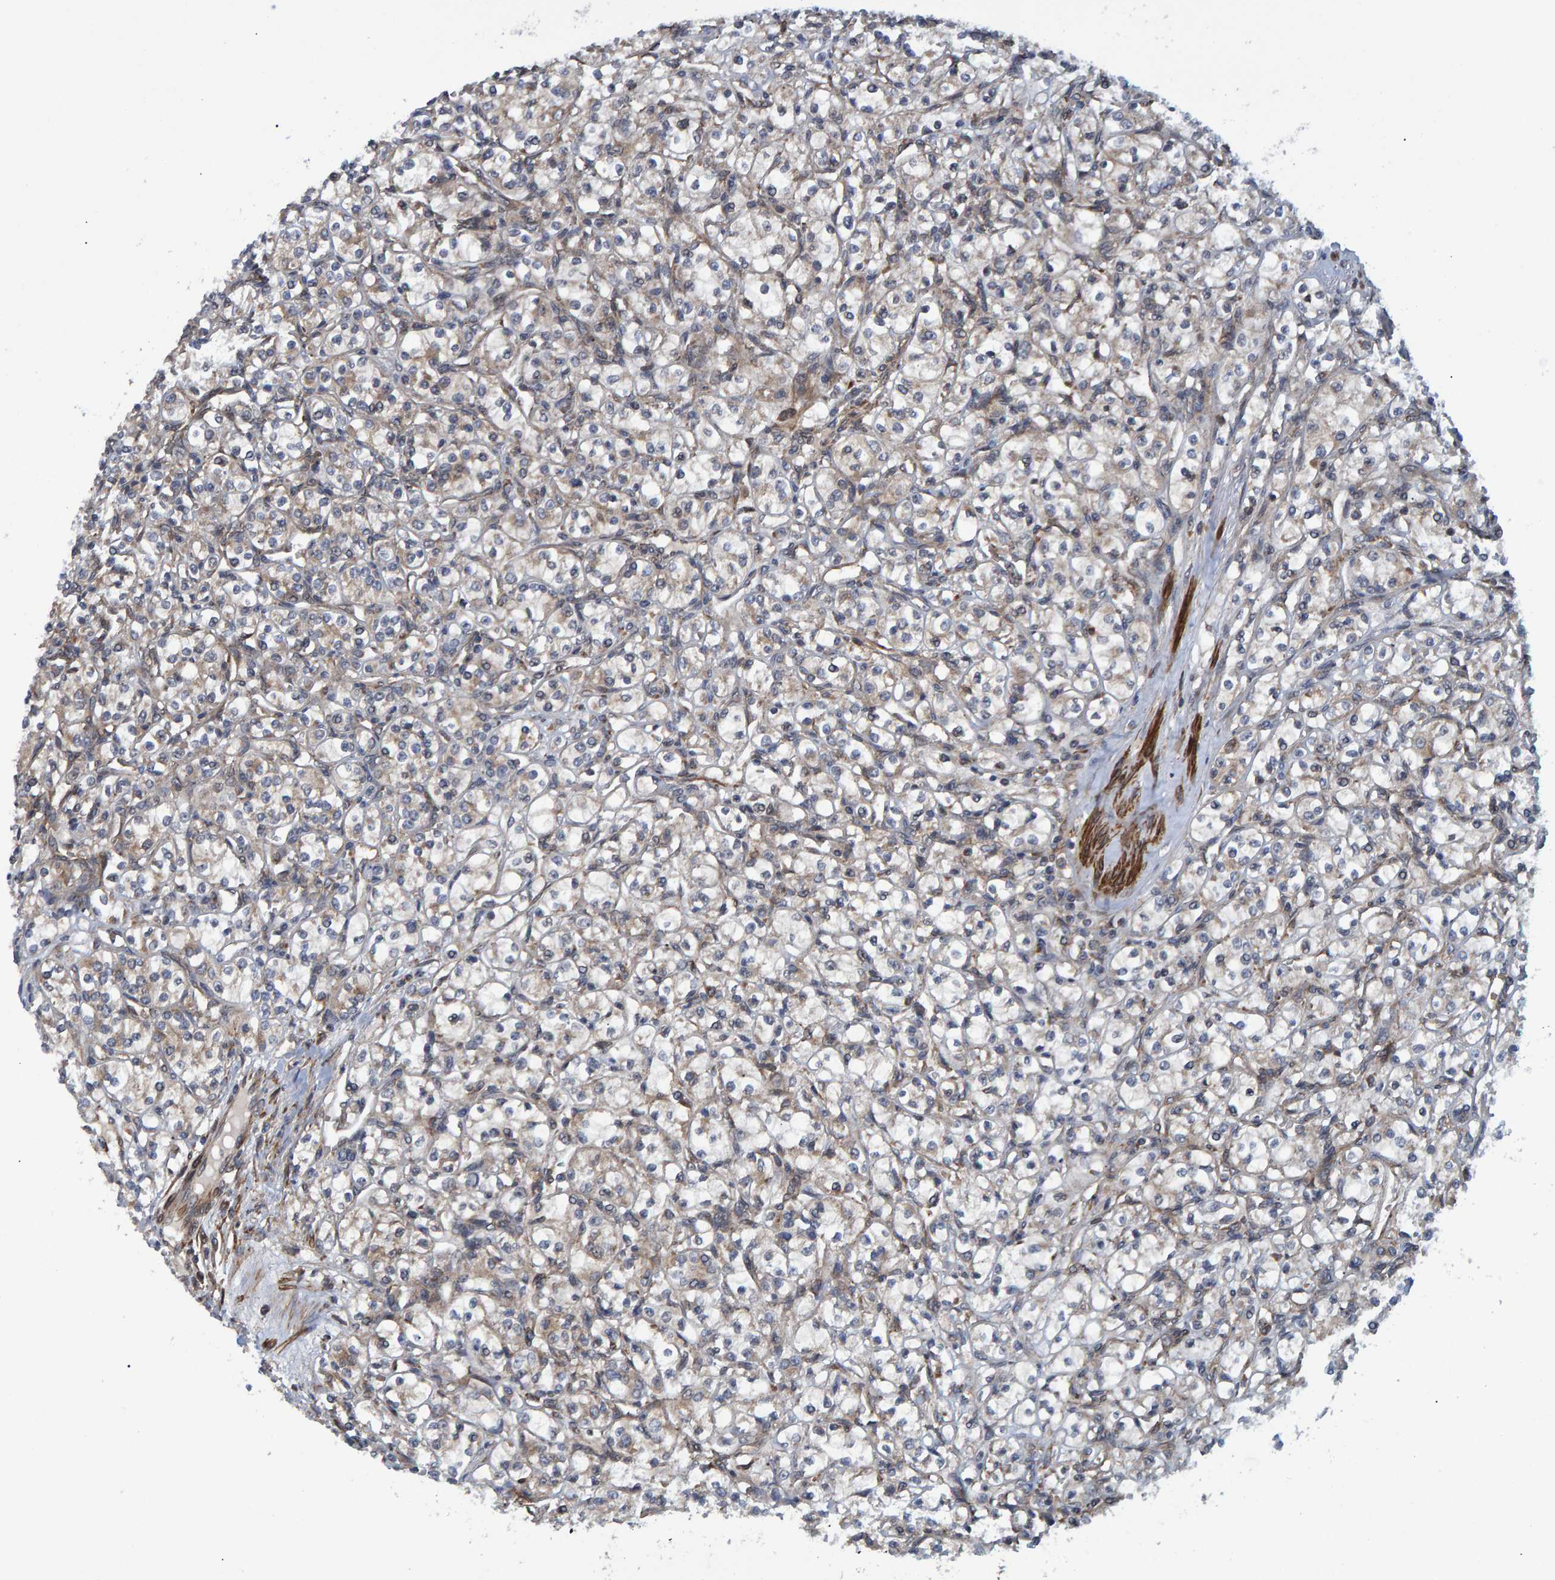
{"staining": {"intensity": "weak", "quantity": "<25%", "location": "cytoplasmic/membranous"}, "tissue": "renal cancer", "cell_type": "Tumor cells", "image_type": "cancer", "snomed": [{"axis": "morphology", "description": "Adenocarcinoma, NOS"}, {"axis": "topography", "description": "Kidney"}], "caption": "An immunohistochemistry photomicrograph of renal adenocarcinoma is shown. There is no staining in tumor cells of renal adenocarcinoma.", "gene": "ATP6V1H", "patient": {"sex": "male", "age": 77}}